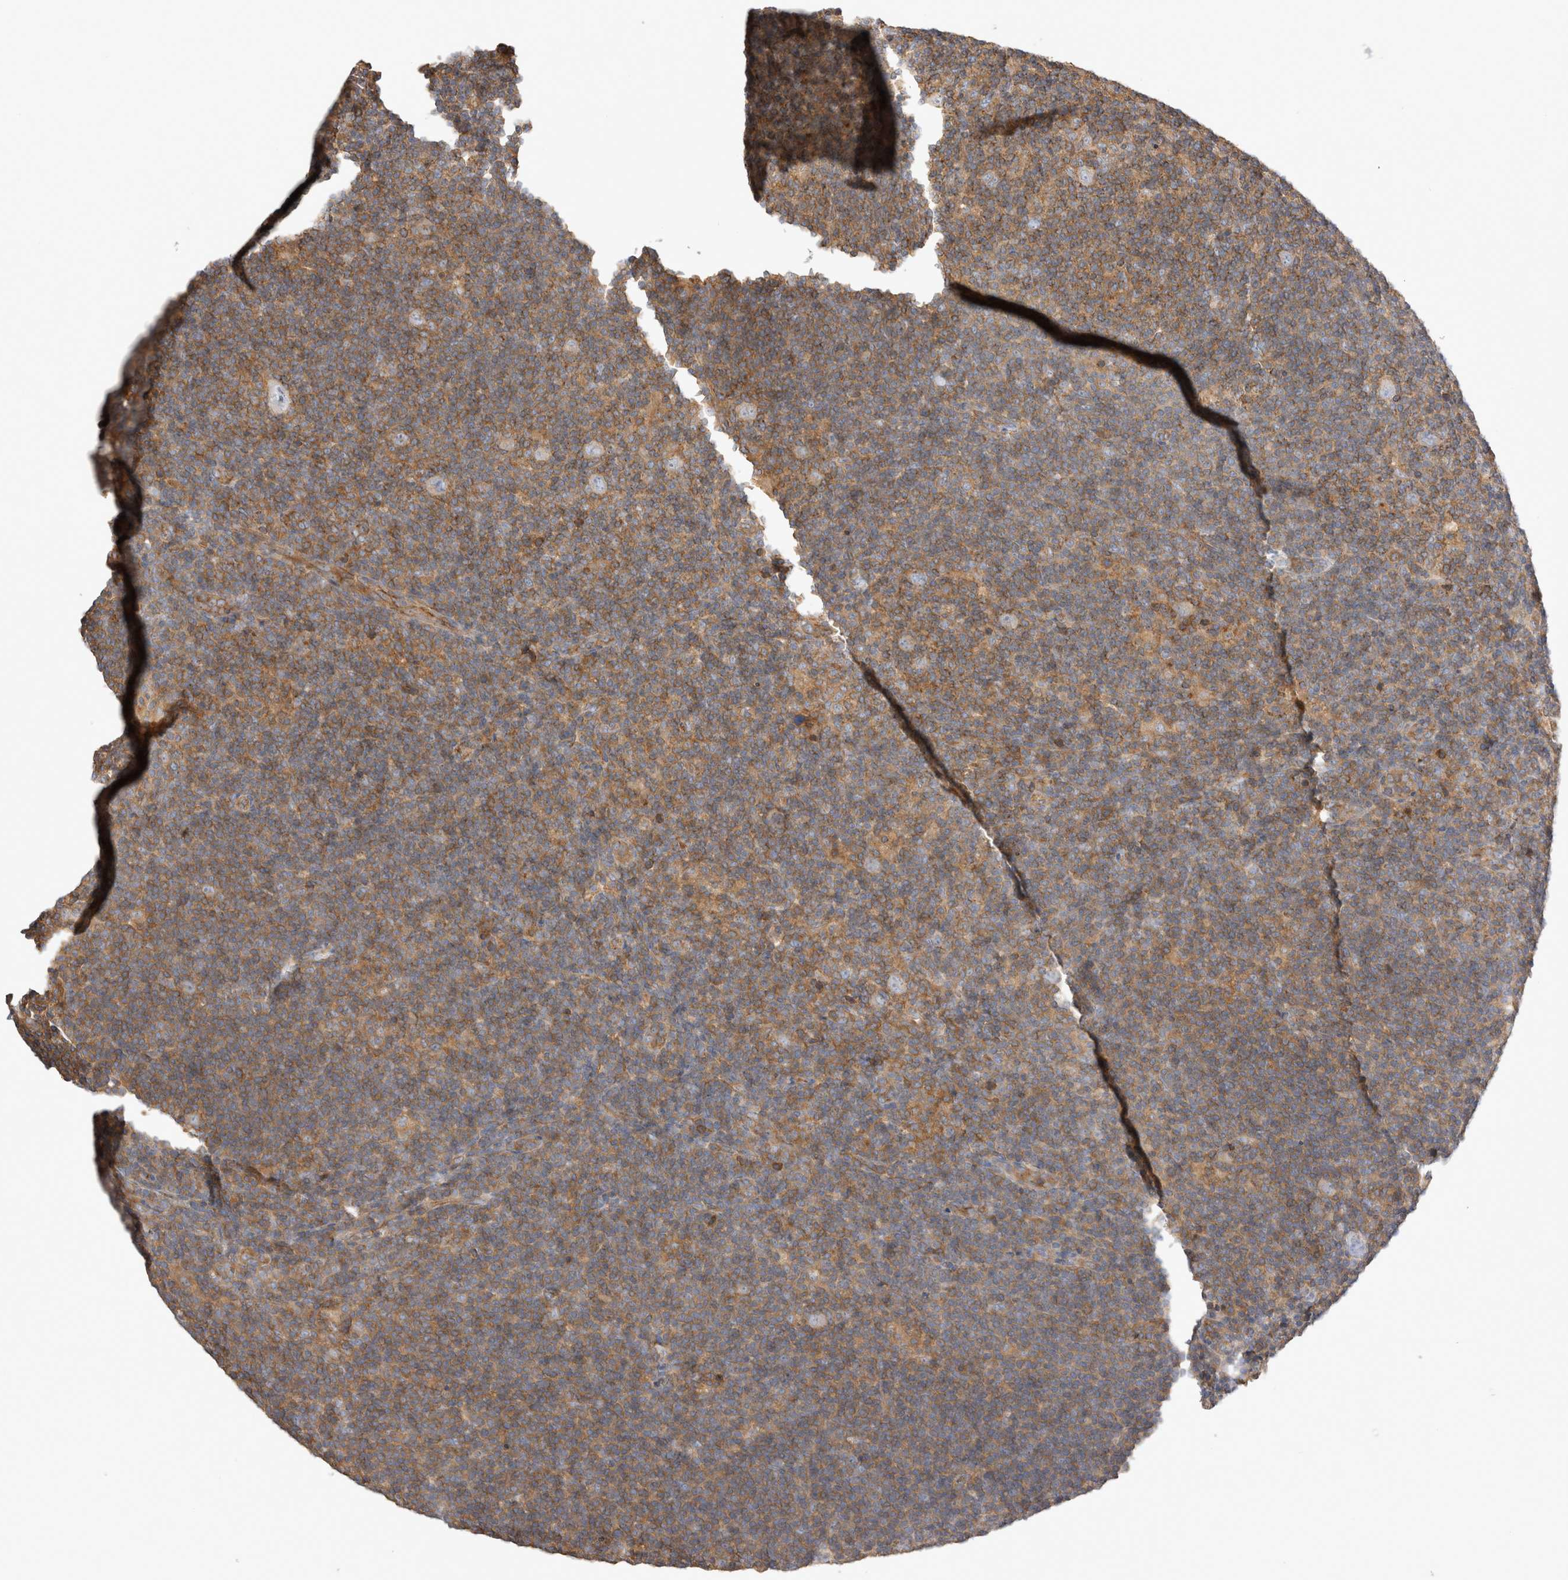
{"staining": {"intensity": "weak", "quantity": "<25%", "location": "cytoplasmic/membranous"}, "tissue": "lymphoma", "cell_type": "Tumor cells", "image_type": "cancer", "snomed": [{"axis": "morphology", "description": "Hodgkin's disease, NOS"}, {"axis": "topography", "description": "Lymph node"}], "caption": "A photomicrograph of lymphoma stained for a protein displays no brown staining in tumor cells.", "gene": "CHMP6", "patient": {"sex": "female", "age": 57}}